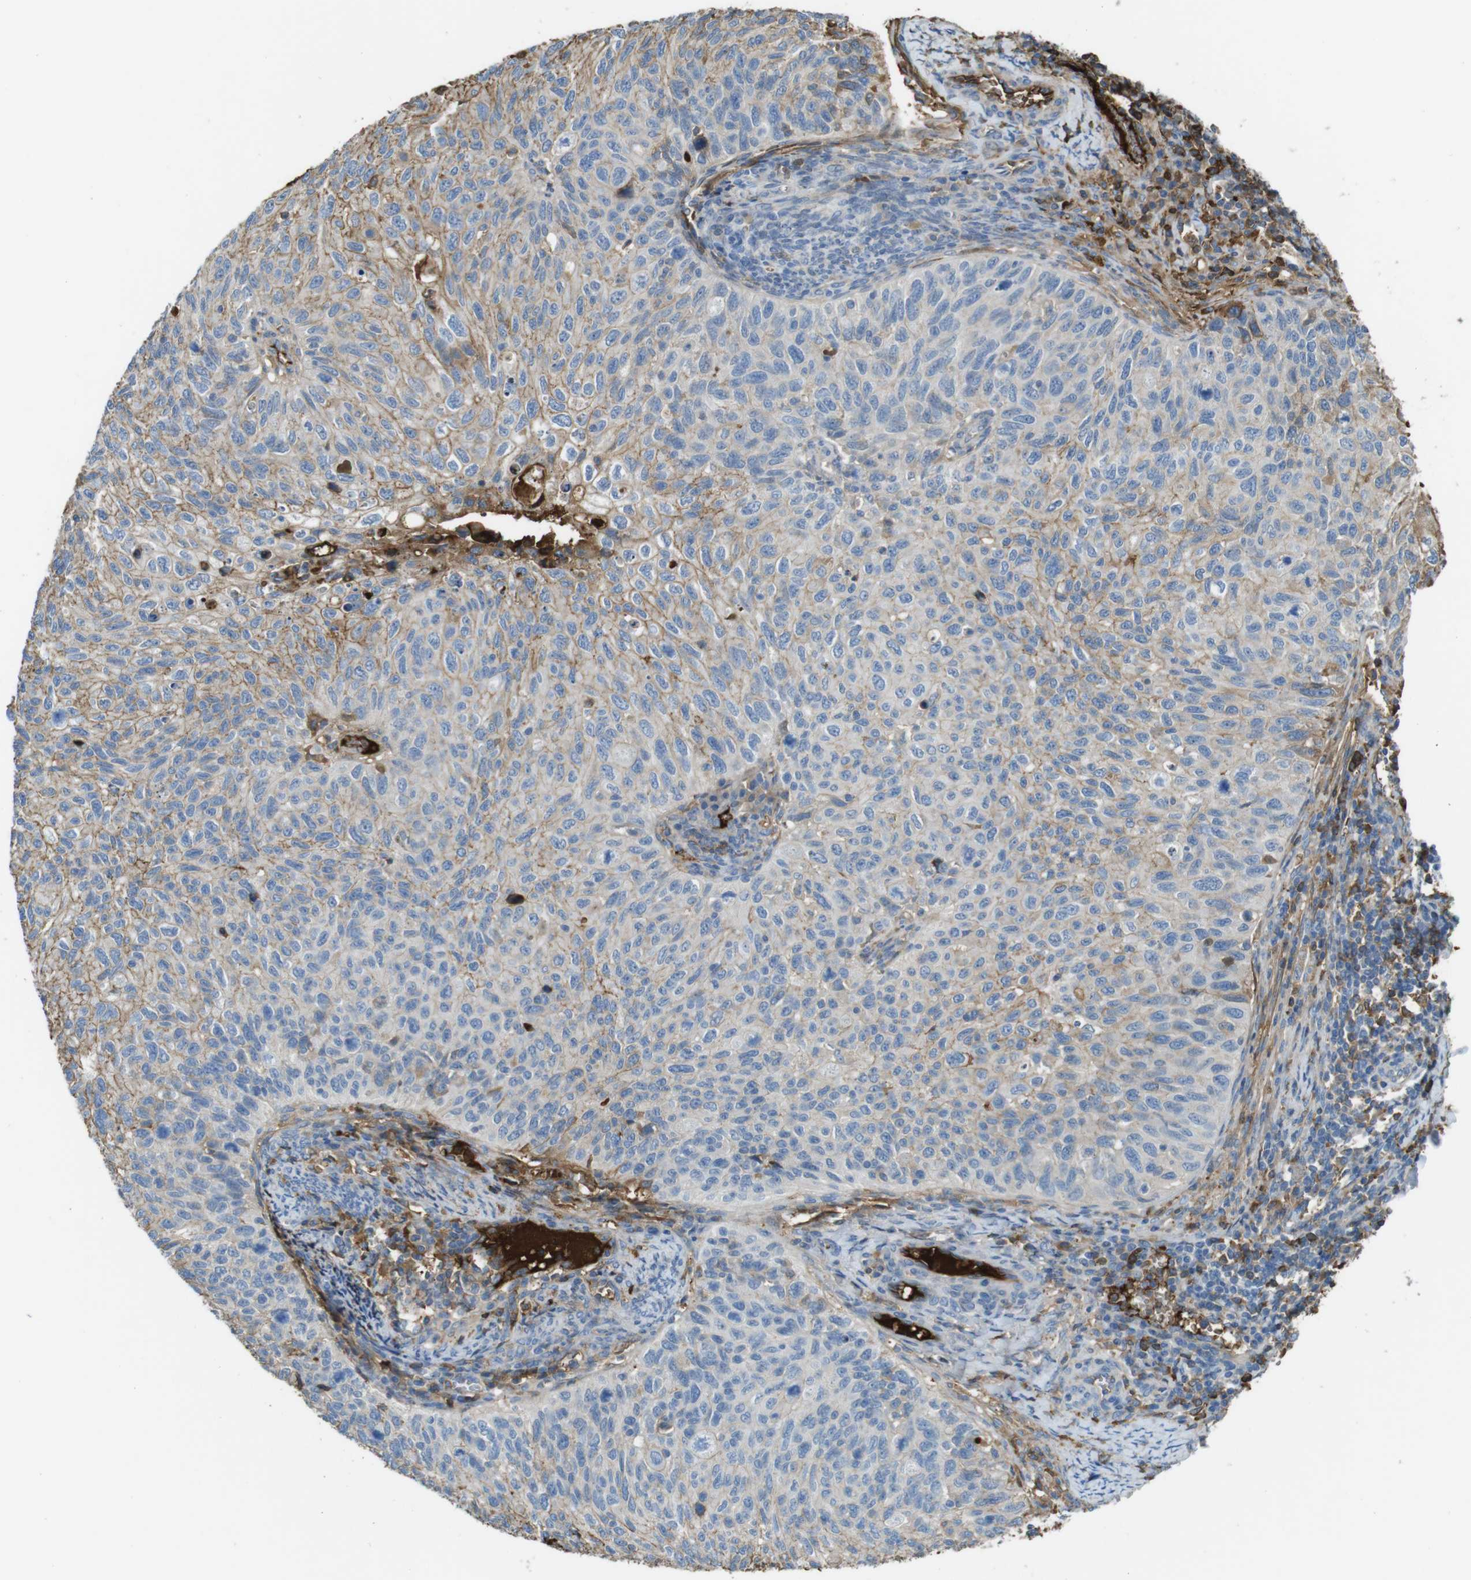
{"staining": {"intensity": "moderate", "quantity": "25%-75%", "location": "cytoplasmic/membranous"}, "tissue": "cervical cancer", "cell_type": "Tumor cells", "image_type": "cancer", "snomed": [{"axis": "morphology", "description": "Squamous cell carcinoma, NOS"}, {"axis": "topography", "description": "Cervix"}], "caption": "Moderate cytoplasmic/membranous protein positivity is appreciated in about 25%-75% of tumor cells in cervical cancer (squamous cell carcinoma). (brown staining indicates protein expression, while blue staining denotes nuclei).", "gene": "LTBP4", "patient": {"sex": "female", "age": 70}}